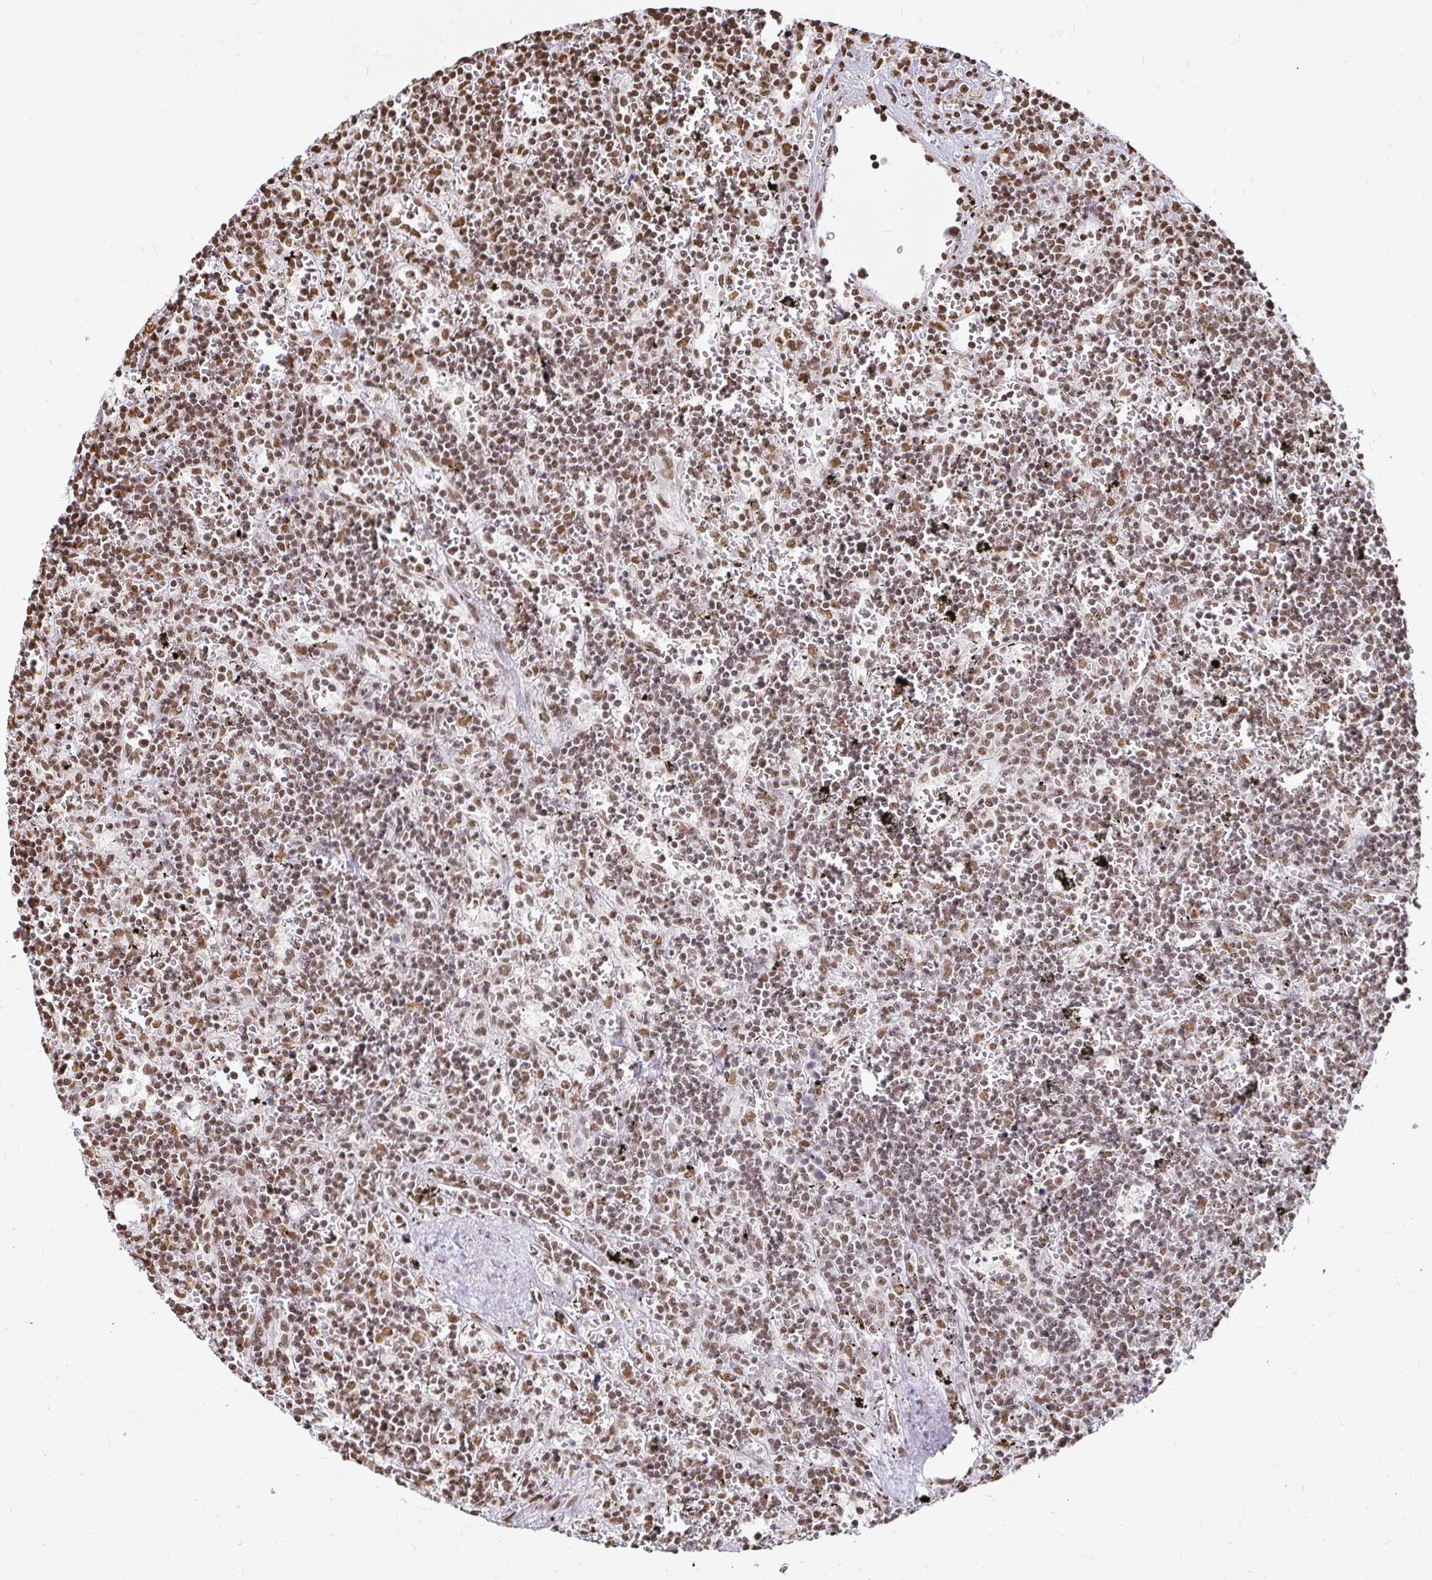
{"staining": {"intensity": "moderate", "quantity": ">75%", "location": "nuclear"}, "tissue": "lymphoma", "cell_type": "Tumor cells", "image_type": "cancer", "snomed": [{"axis": "morphology", "description": "Malignant lymphoma, non-Hodgkin's type, Low grade"}, {"axis": "topography", "description": "Spleen"}], "caption": "Tumor cells exhibit moderate nuclear positivity in about >75% of cells in low-grade malignant lymphoma, non-Hodgkin's type.", "gene": "HNRNPU", "patient": {"sex": "male", "age": 60}}